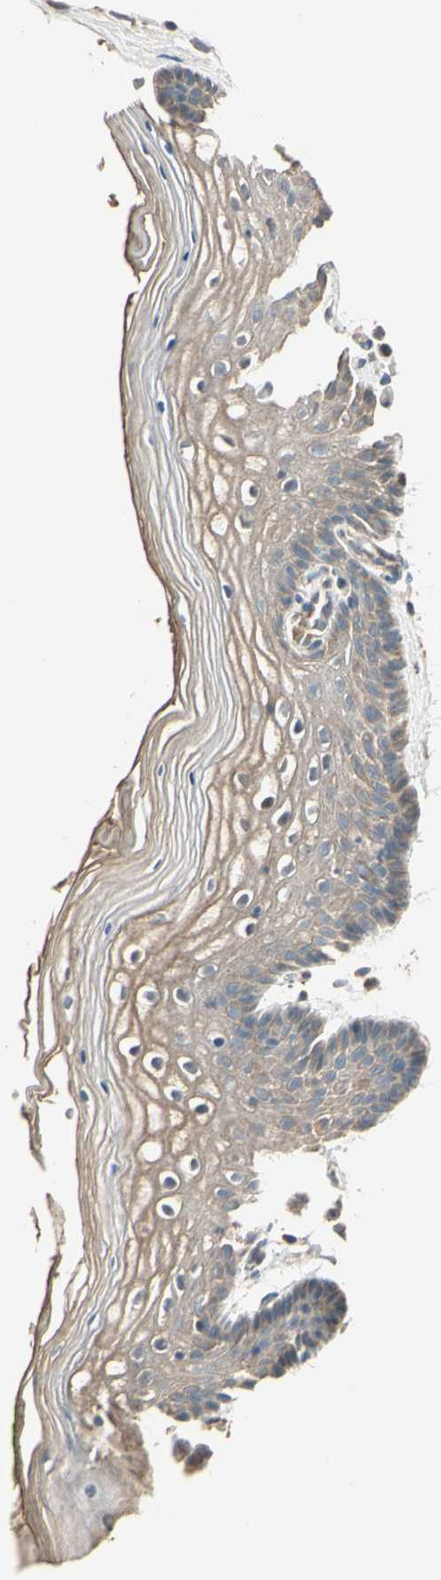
{"staining": {"intensity": "moderate", "quantity": ">75%", "location": "cytoplasmic/membranous"}, "tissue": "vagina", "cell_type": "Squamous epithelial cells", "image_type": "normal", "snomed": [{"axis": "morphology", "description": "Normal tissue, NOS"}, {"axis": "topography", "description": "Vagina"}], "caption": "Immunohistochemical staining of unremarkable human vagina displays moderate cytoplasmic/membranous protein positivity in about >75% of squamous epithelial cells.", "gene": "TNFRSF21", "patient": {"sex": "female", "age": 46}}